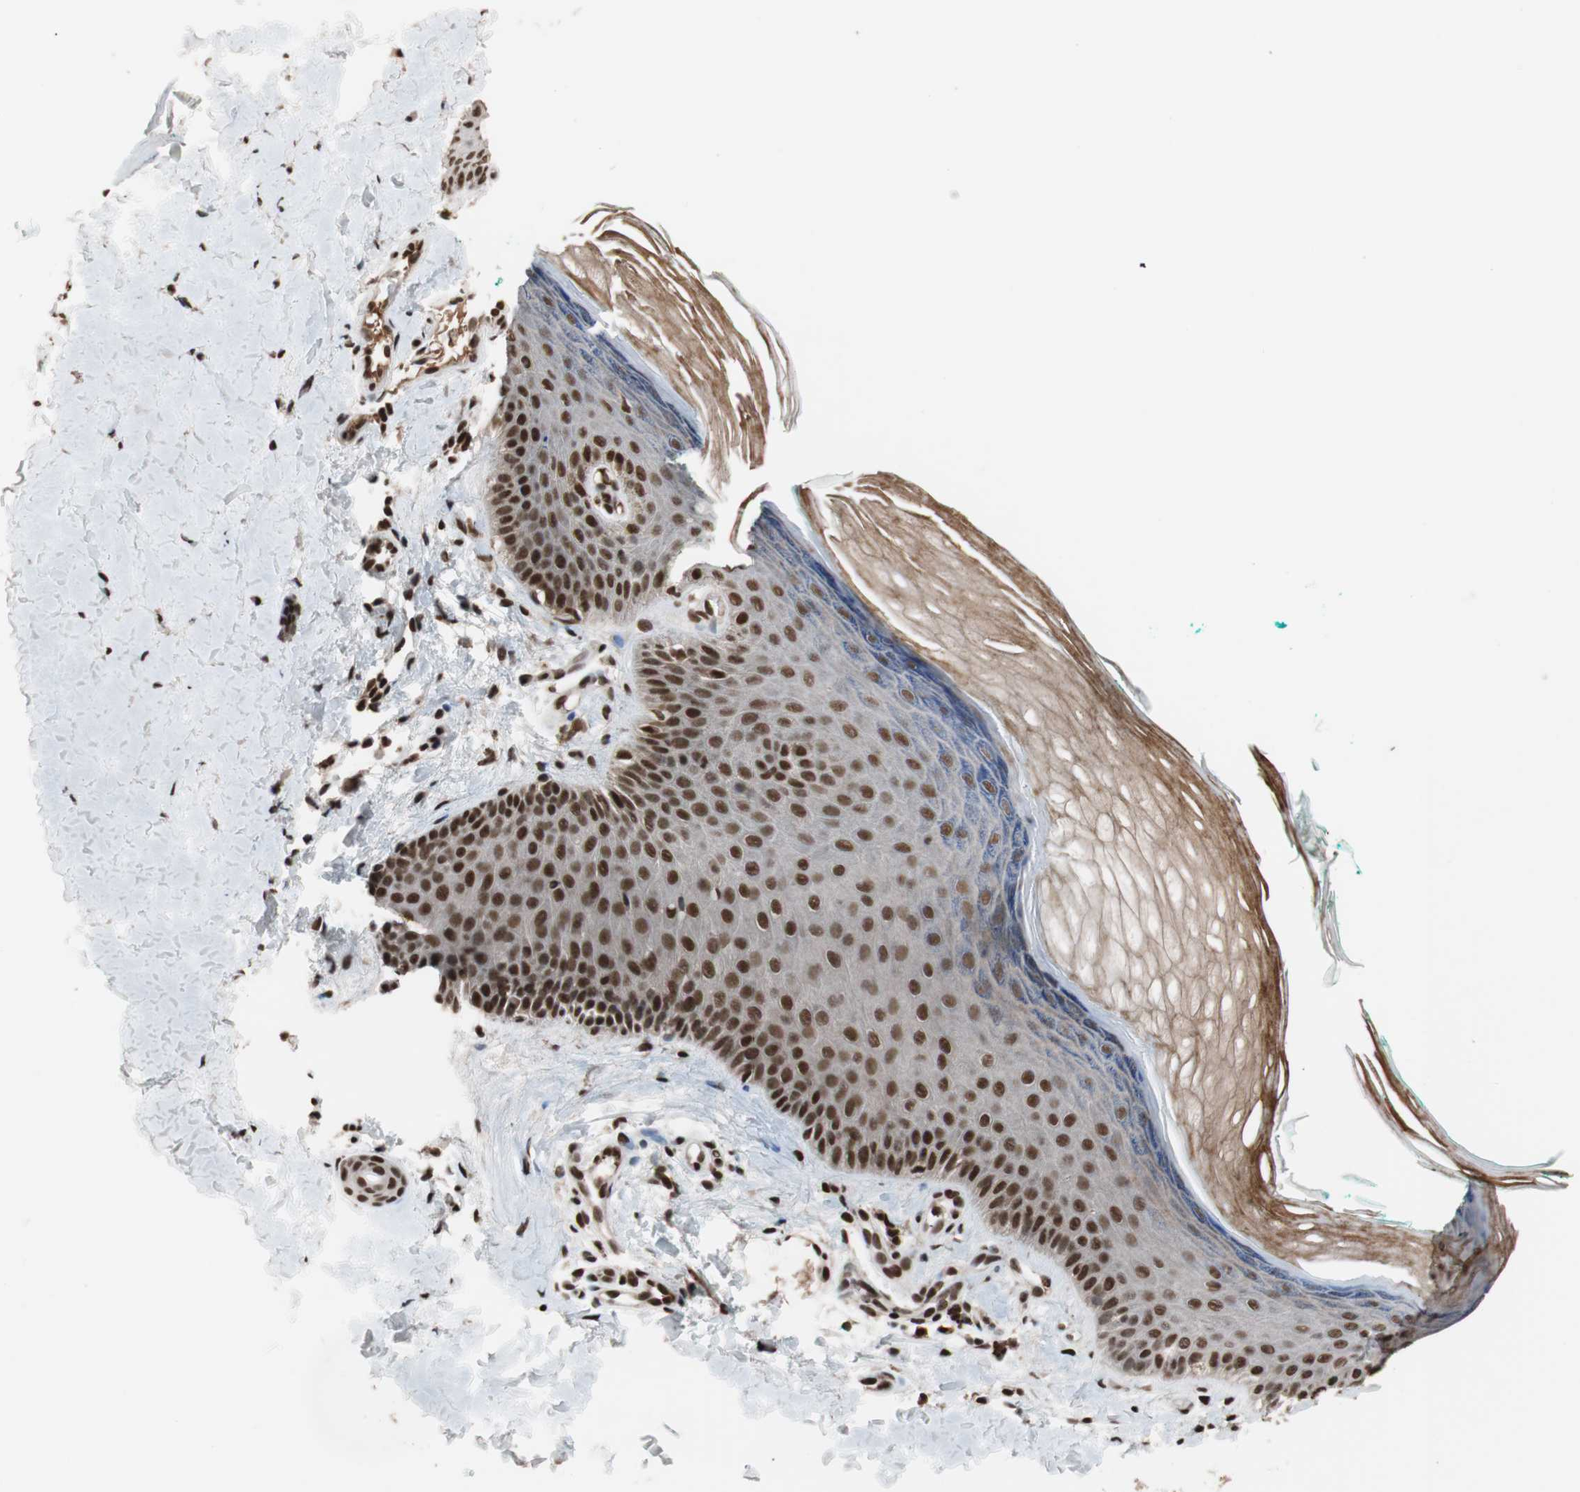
{"staining": {"intensity": "strong", "quantity": ">75%", "location": "nuclear"}, "tissue": "skin", "cell_type": "Fibroblasts", "image_type": "normal", "snomed": [{"axis": "morphology", "description": "Normal tissue, NOS"}, {"axis": "topography", "description": "Skin"}], "caption": "An immunohistochemistry (IHC) image of benign tissue is shown. Protein staining in brown highlights strong nuclear positivity in skin within fibroblasts.", "gene": "CHAMP1", "patient": {"sex": "male", "age": 26}}